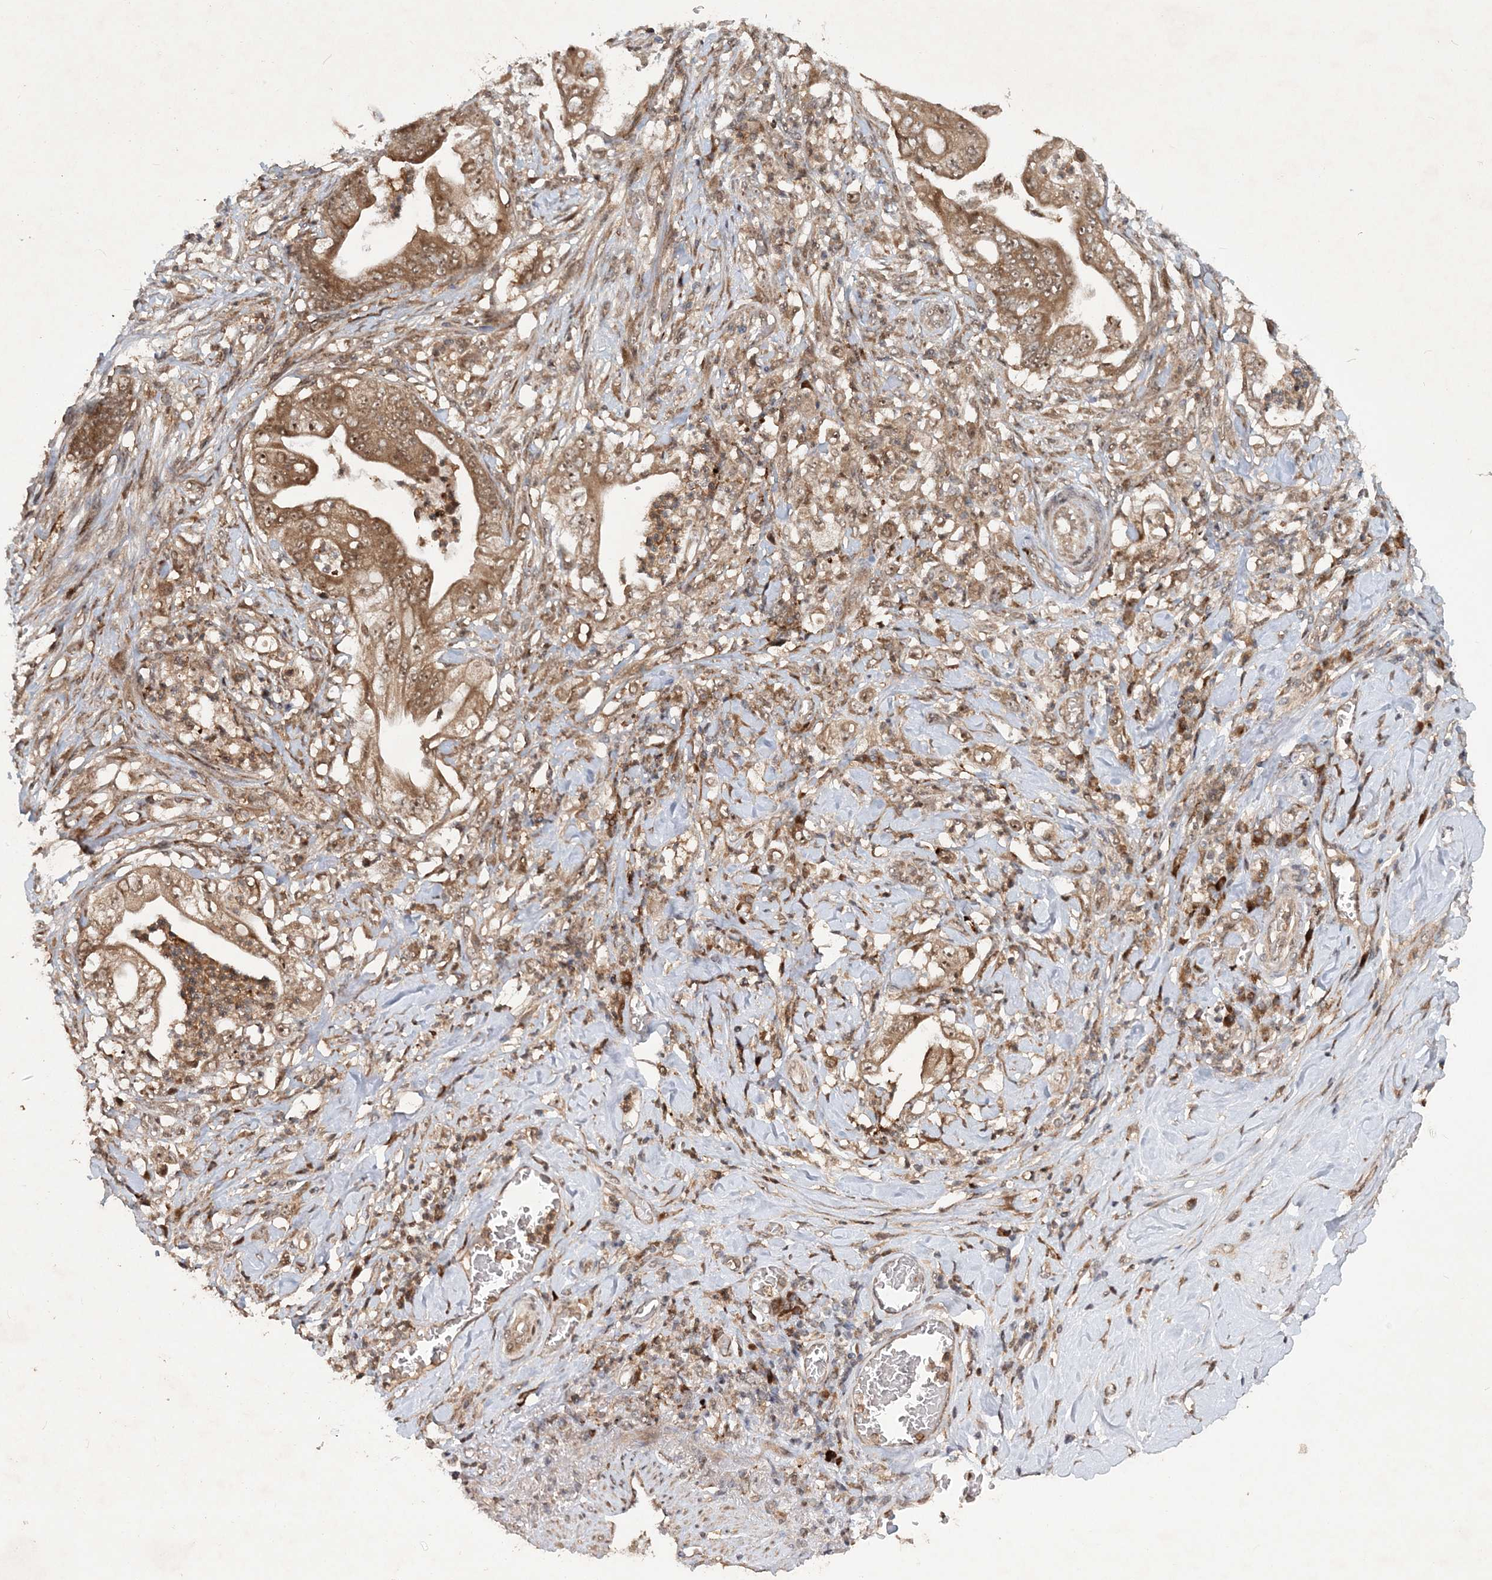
{"staining": {"intensity": "moderate", "quantity": ">75%", "location": "cytoplasmic/membranous,nuclear"}, "tissue": "stomach cancer", "cell_type": "Tumor cells", "image_type": "cancer", "snomed": [{"axis": "morphology", "description": "Adenocarcinoma, NOS"}, {"axis": "topography", "description": "Stomach"}], "caption": "This image exhibits IHC staining of stomach adenocarcinoma, with medium moderate cytoplasmic/membranous and nuclear positivity in approximately >75% of tumor cells.", "gene": "UBR3", "patient": {"sex": "female", "age": 73}}